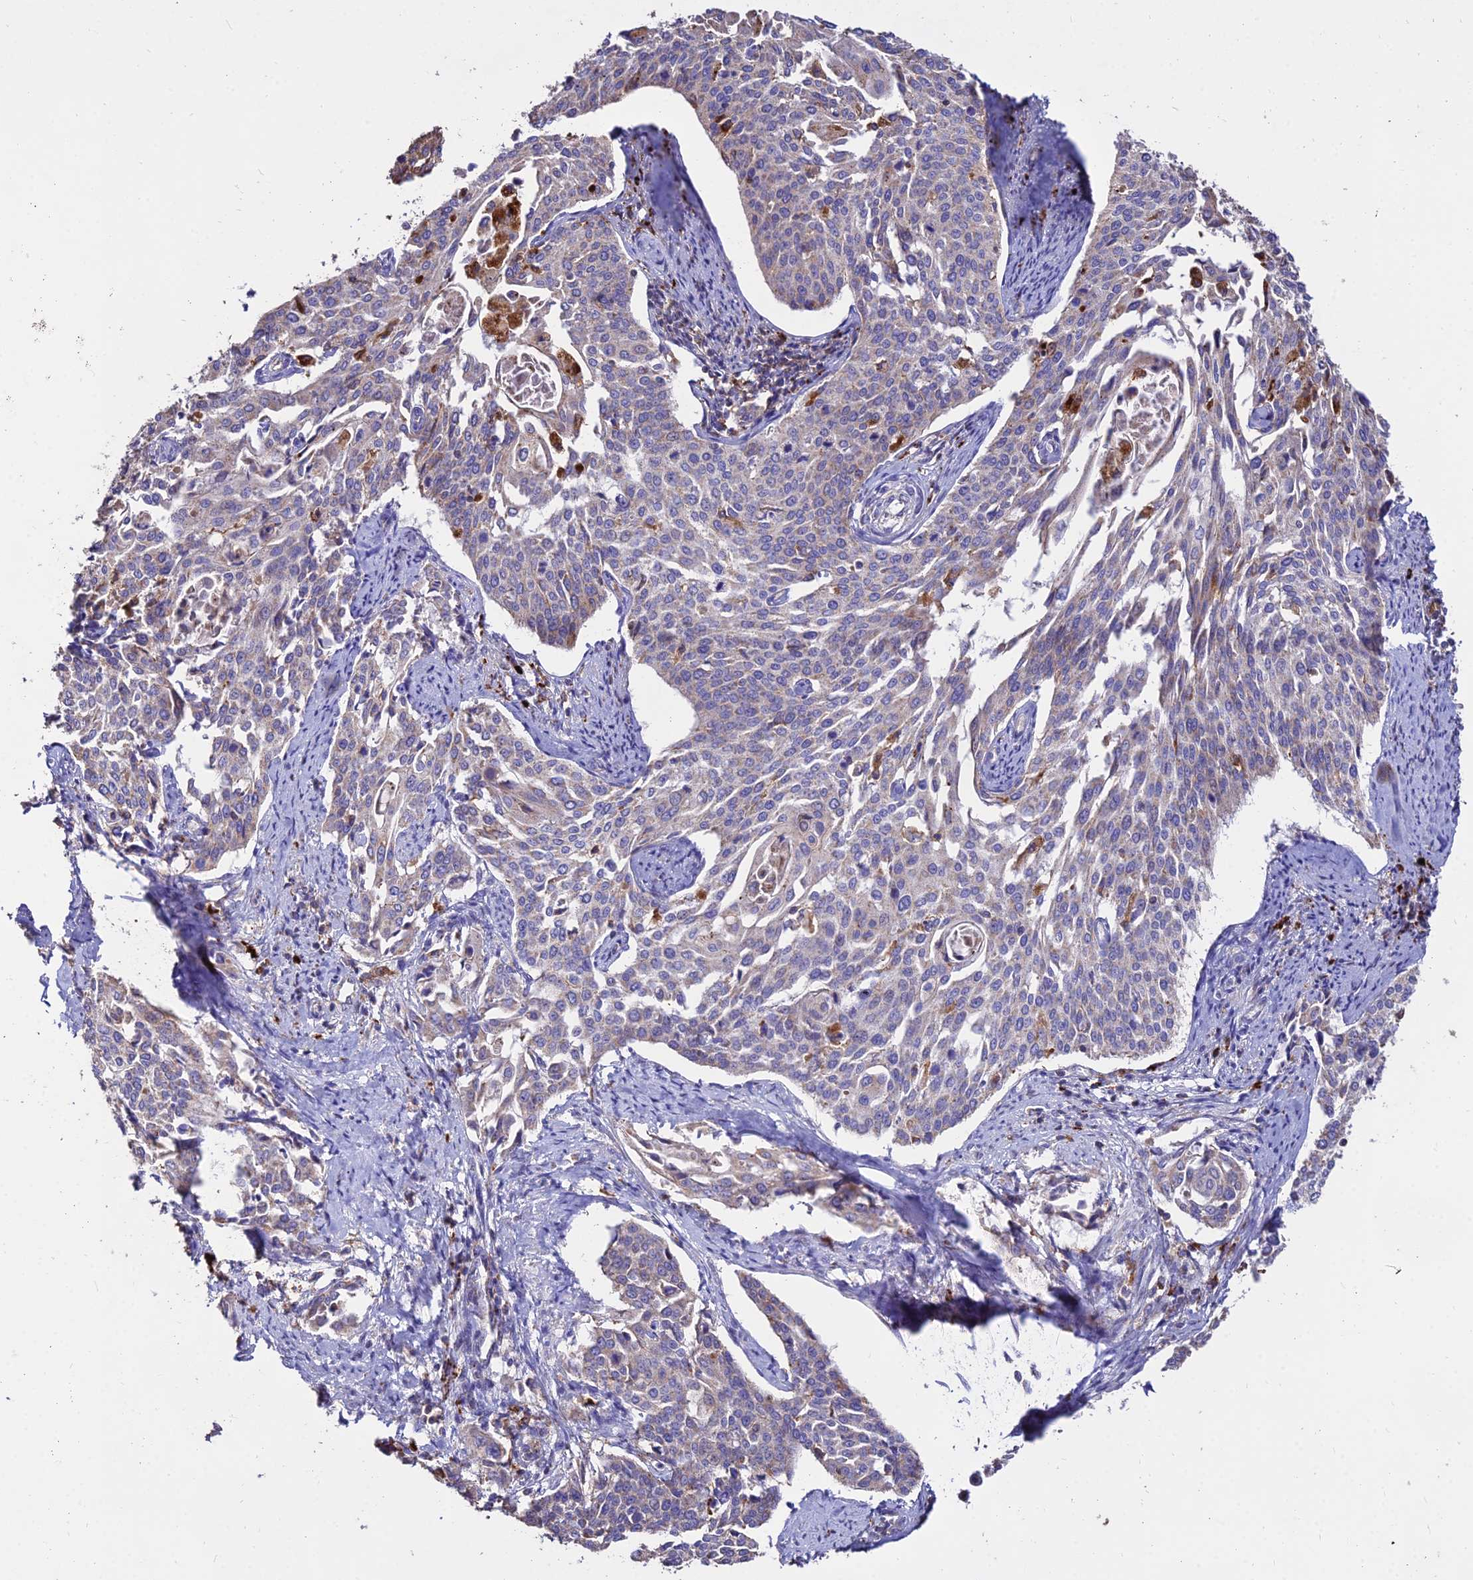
{"staining": {"intensity": "moderate", "quantity": "25%-75%", "location": "cytoplasmic/membranous"}, "tissue": "cervical cancer", "cell_type": "Tumor cells", "image_type": "cancer", "snomed": [{"axis": "morphology", "description": "Squamous cell carcinoma, NOS"}, {"axis": "topography", "description": "Cervix"}], "caption": "An IHC image of neoplastic tissue is shown. Protein staining in brown shows moderate cytoplasmic/membranous positivity in cervical cancer (squamous cell carcinoma) within tumor cells.", "gene": "PNLIPRP3", "patient": {"sex": "female", "age": 44}}